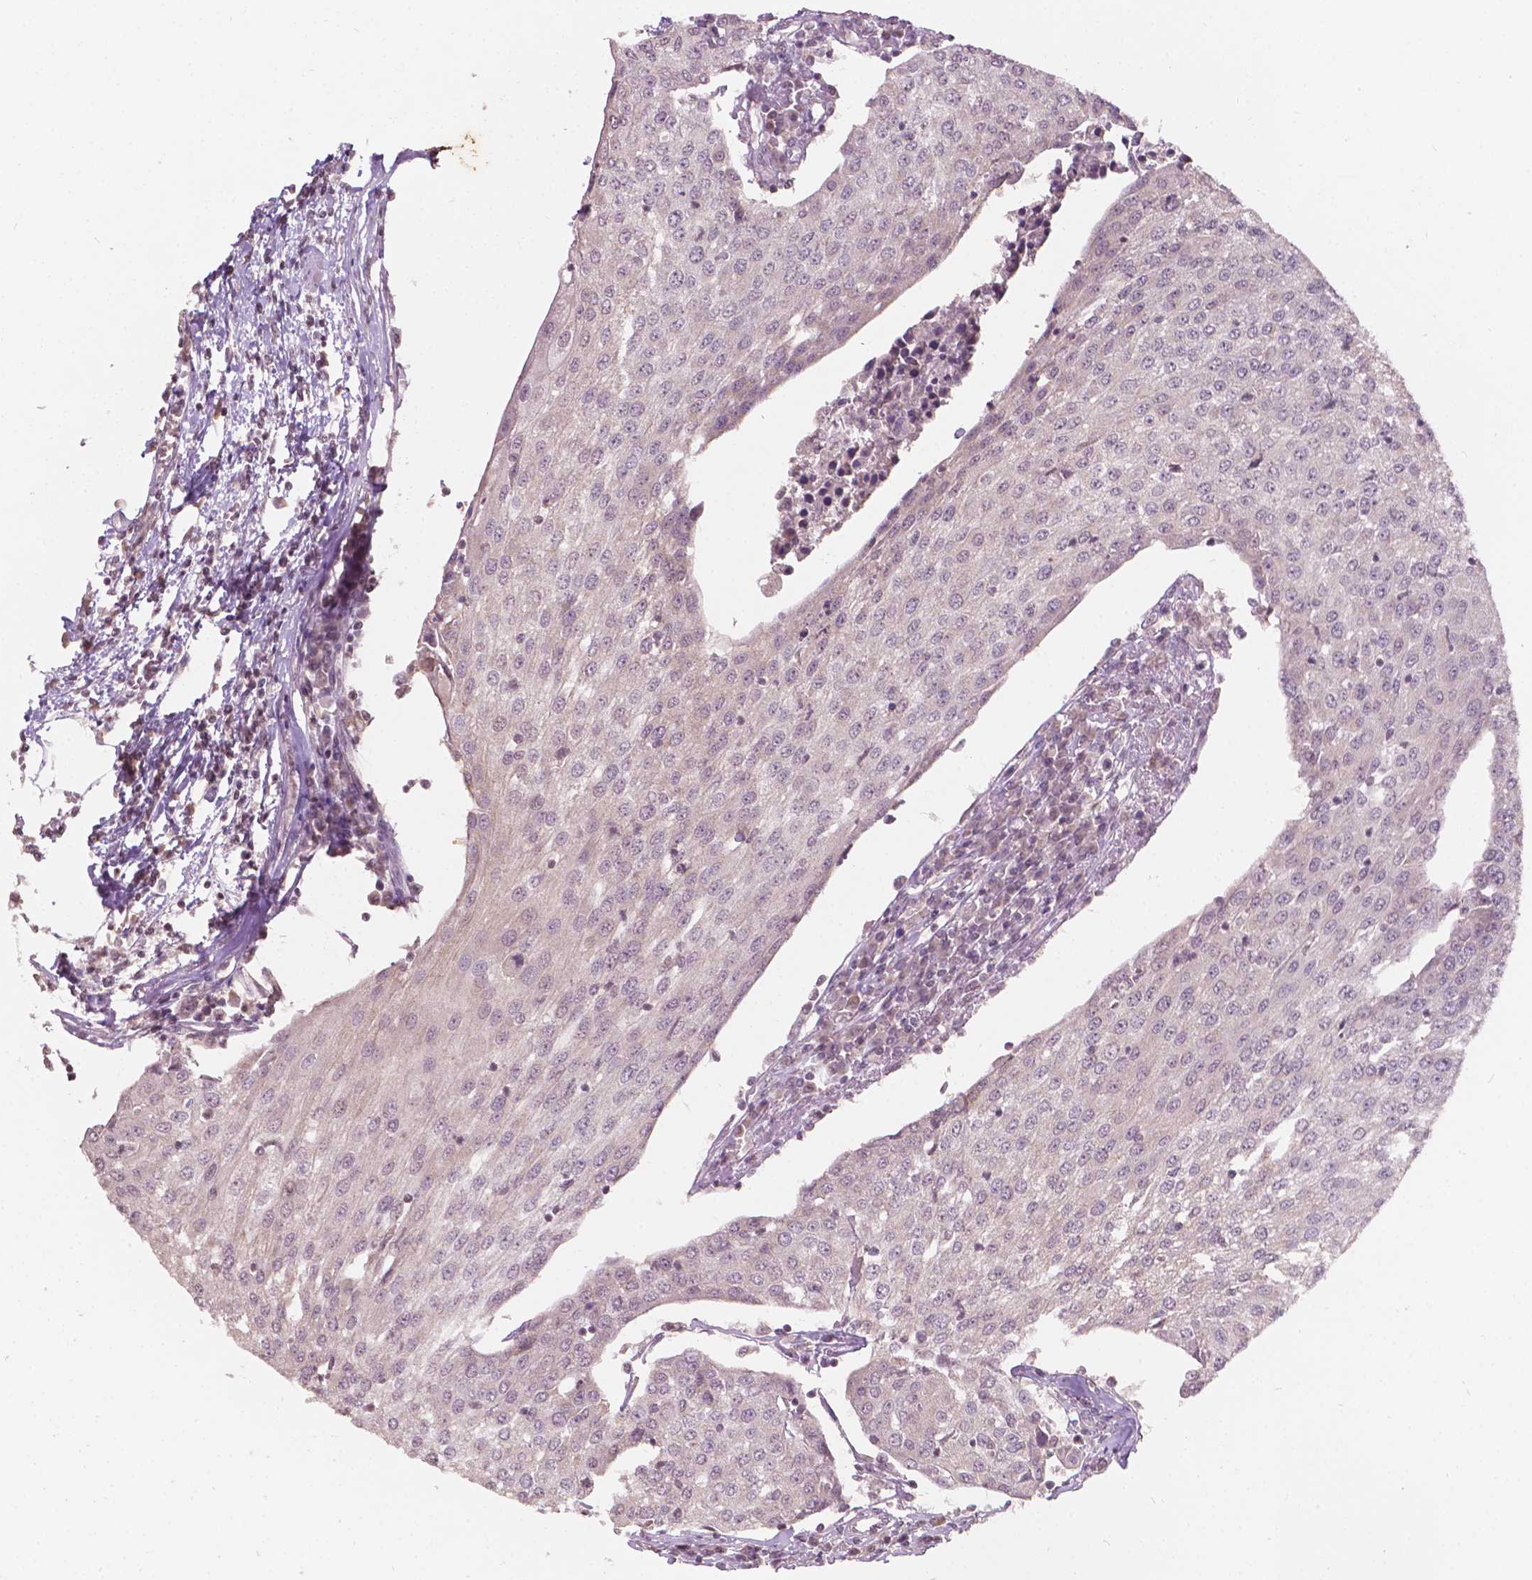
{"staining": {"intensity": "negative", "quantity": "none", "location": "none"}, "tissue": "urothelial cancer", "cell_type": "Tumor cells", "image_type": "cancer", "snomed": [{"axis": "morphology", "description": "Urothelial carcinoma, High grade"}, {"axis": "topography", "description": "Urinary bladder"}], "caption": "Tumor cells show no significant positivity in high-grade urothelial carcinoma.", "gene": "NOS1AP", "patient": {"sex": "female", "age": 85}}